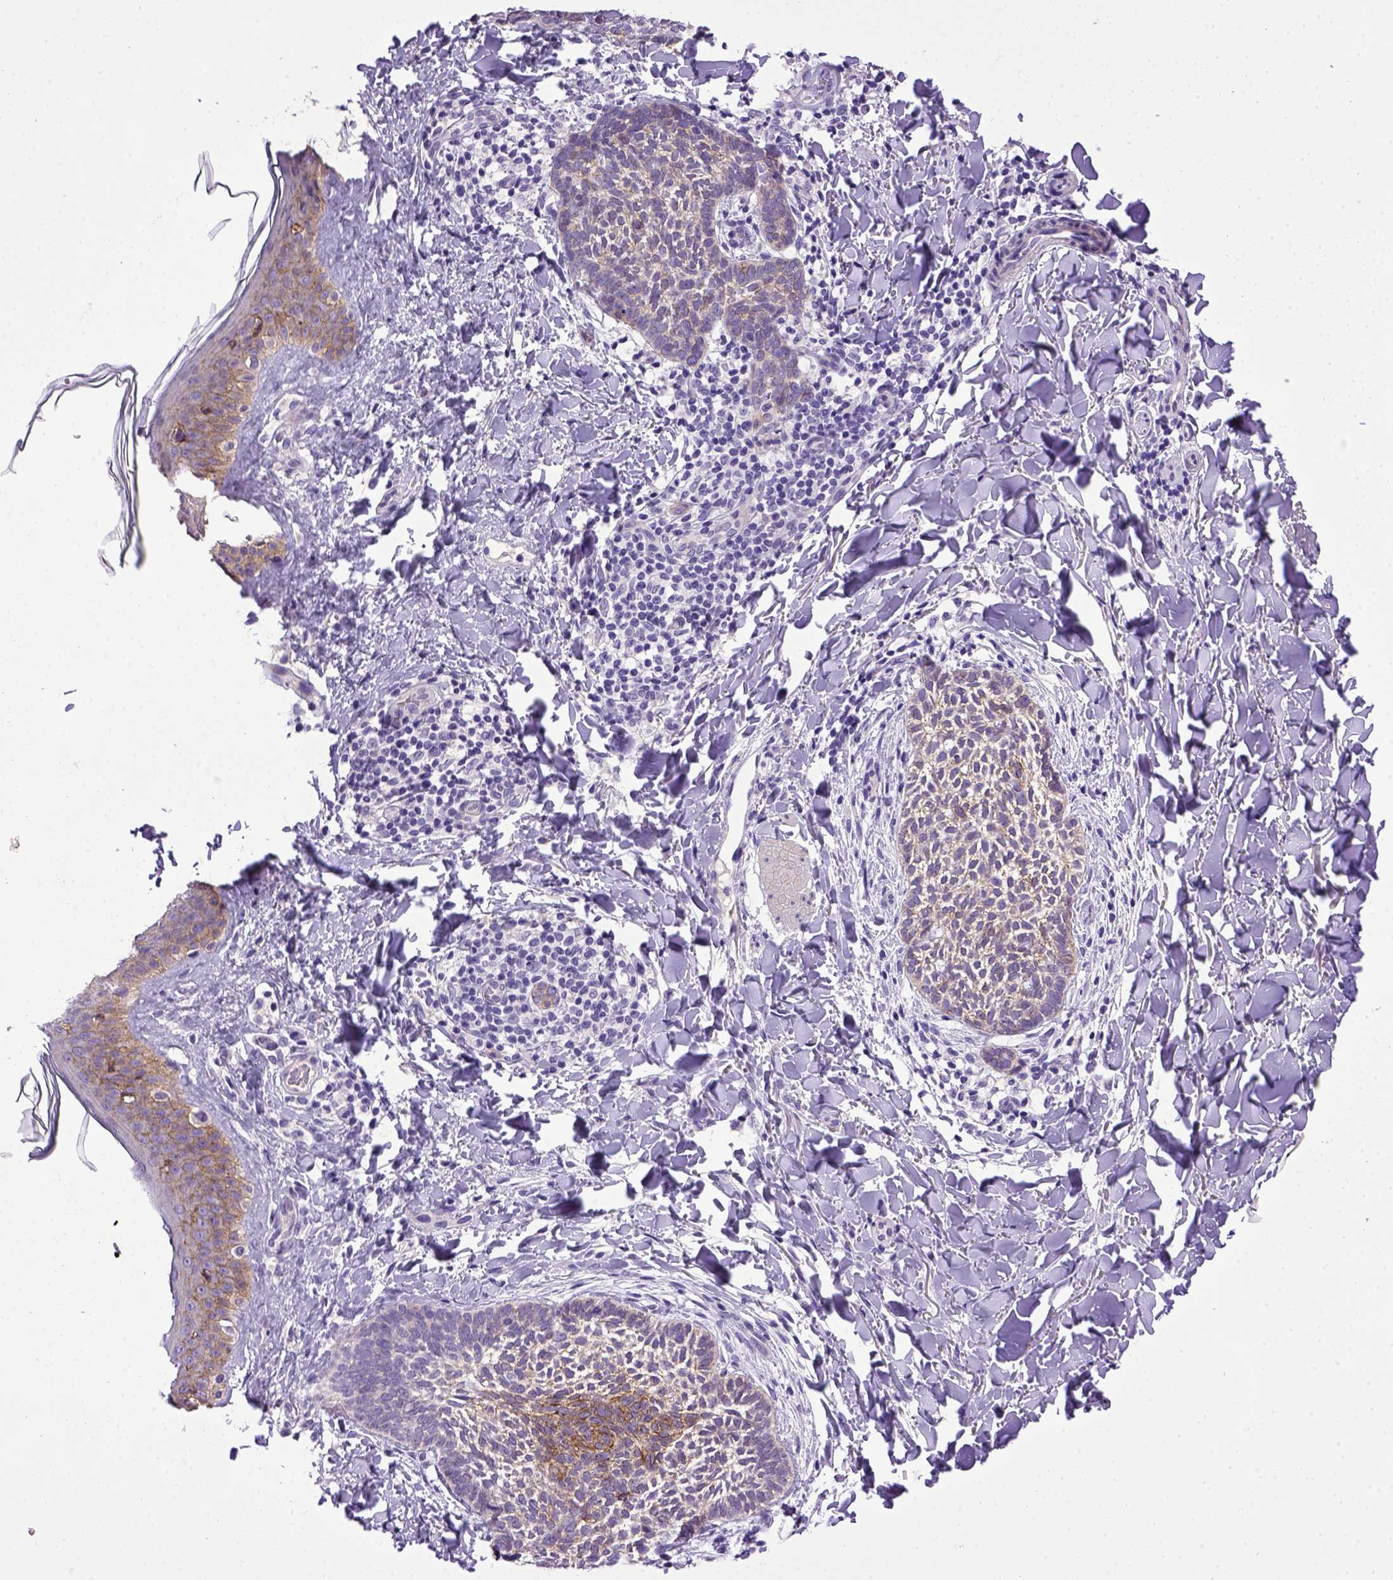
{"staining": {"intensity": "weak", "quantity": ">75%", "location": "cytoplasmic/membranous"}, "tissue": "skin cancer", "cell_type": "Tumor cells", "image_type": "cancer", "snomed": [{"axis": "morphology", "description": "Normal tissue, NOS"}, {"axis": "morphology", "description": "Basal cell carcinoma"}, {"axis": "topography", "description": "Skin"}], "caption": "Human skin basal cell carcinoma stained with a brown dye exhibits weak cytoplasmic/membranous positive staining in approximately >75% of tumor cells.", "gene": "CDH1", "patient": {"sex": "male", "age": 46}}